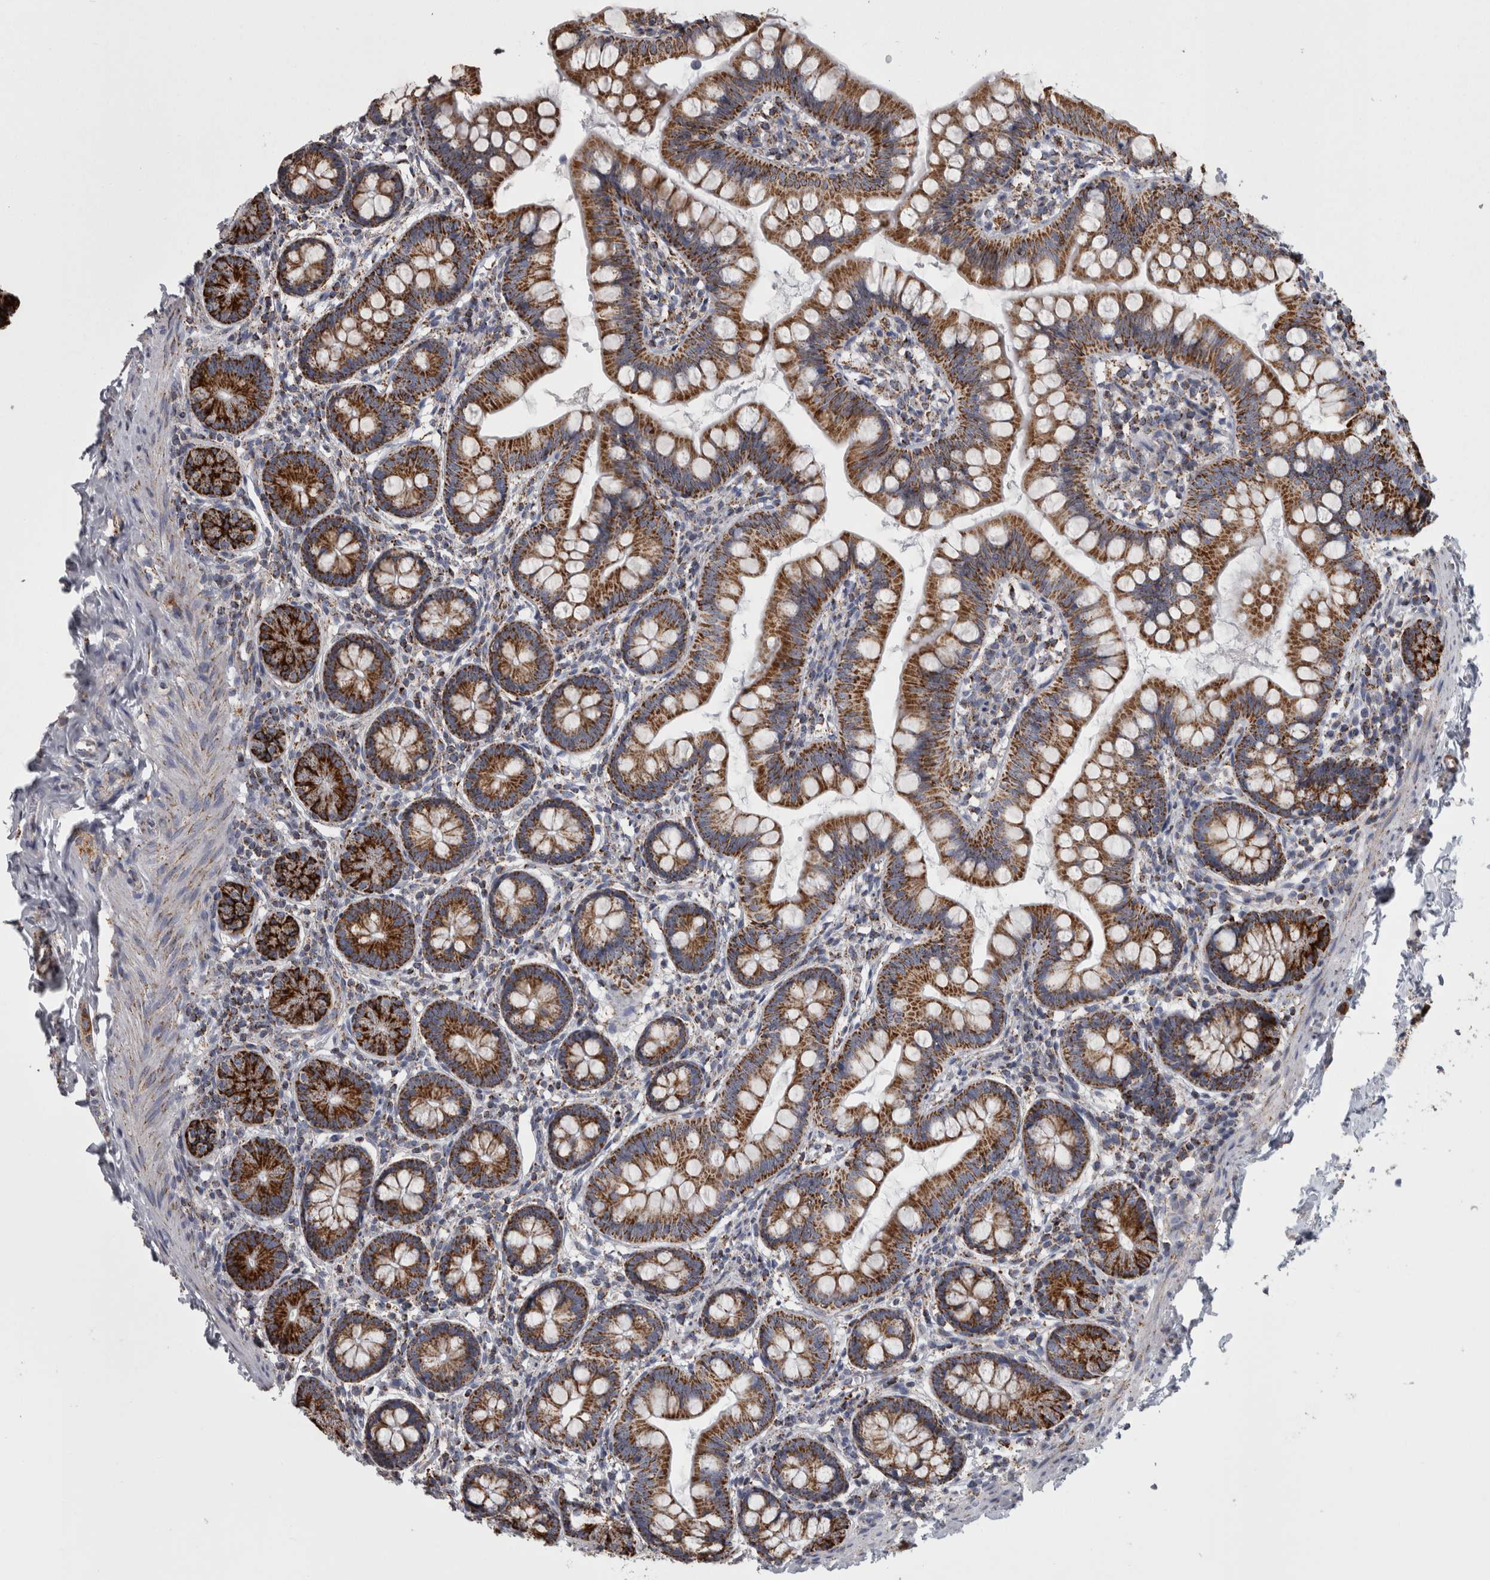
{"staining": {"intensity": "strong", "quantity": ">75%", "location": "cytoplasmic/membranous"}, "tissue": "small intestine", "cell_type": "Glandular cells", "image_type": "normal", "snomed": [{"axis": "morphology", "description": "Normal tissue, NOS"}, {"axis": "topography", "description": "Small intestine"}], "caption": "Glandular cells display high levels of strong cytoplasmic/membranous staining in approximately >75% of cells in unremarkable small intestine.", "gene": "MDH2", "patient": {"sex": "male", "age": 7}}